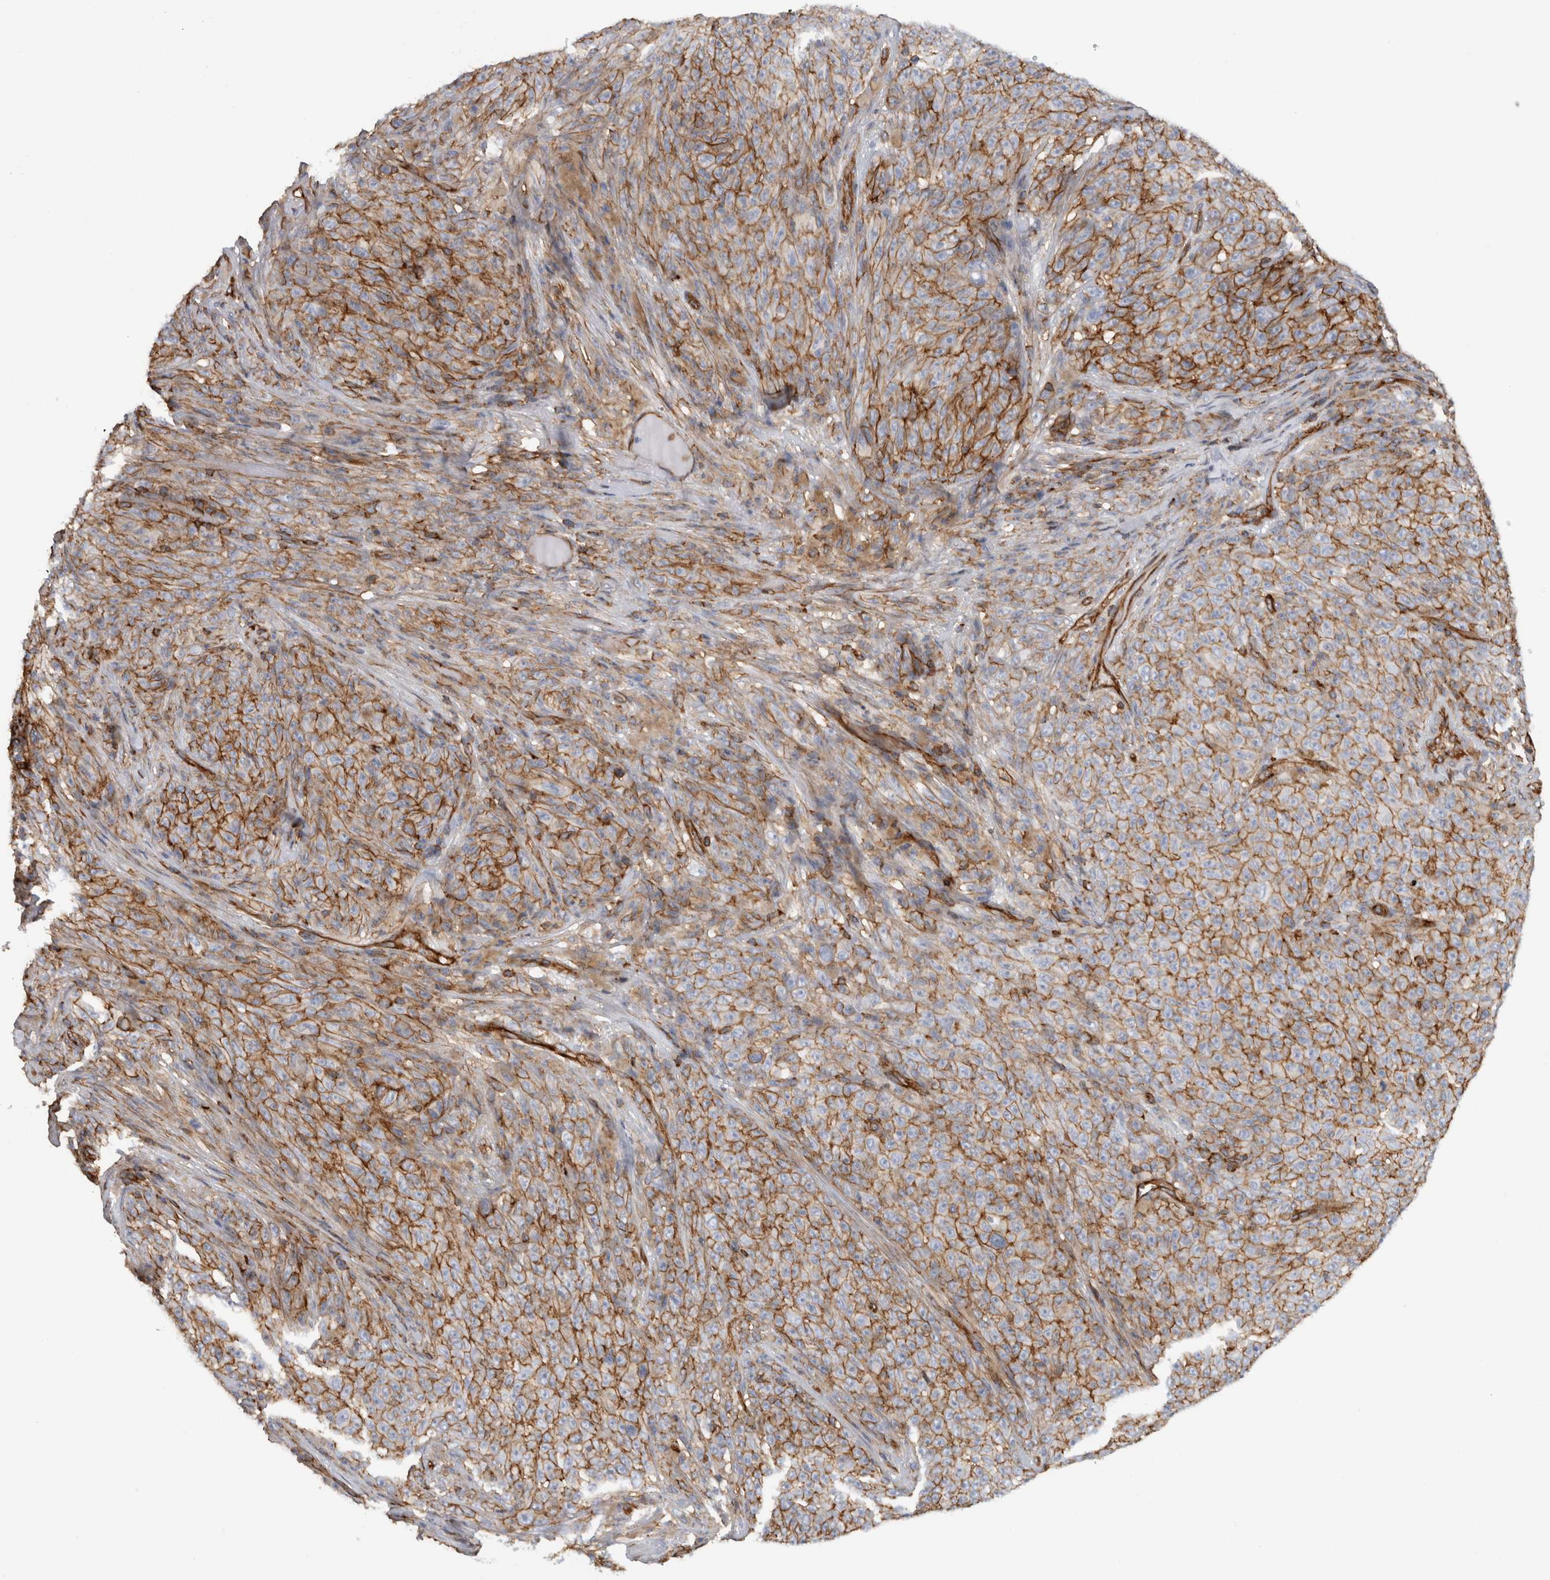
{"staining": {"intensity": "moderate", "quantity": ">75%", "location": "cytoplasmic/membranous"}, "tissue": "melanoma", "cell_type": "Tumor cells", "image_type": "cancer", "snomed": [{"axis": "morphology", "description": "Malignant melanoma, NOS"}, {"axis": "topography", "description": "Skin"}], "caption": "About >75% of tumor cells in malignant melanoma display moderate cytoplasmic/membranous protein expression as visualized by brown immunohistochemical staining.", "gene": "AHNAK", "patient": {"sex": "female", "age": 82}}